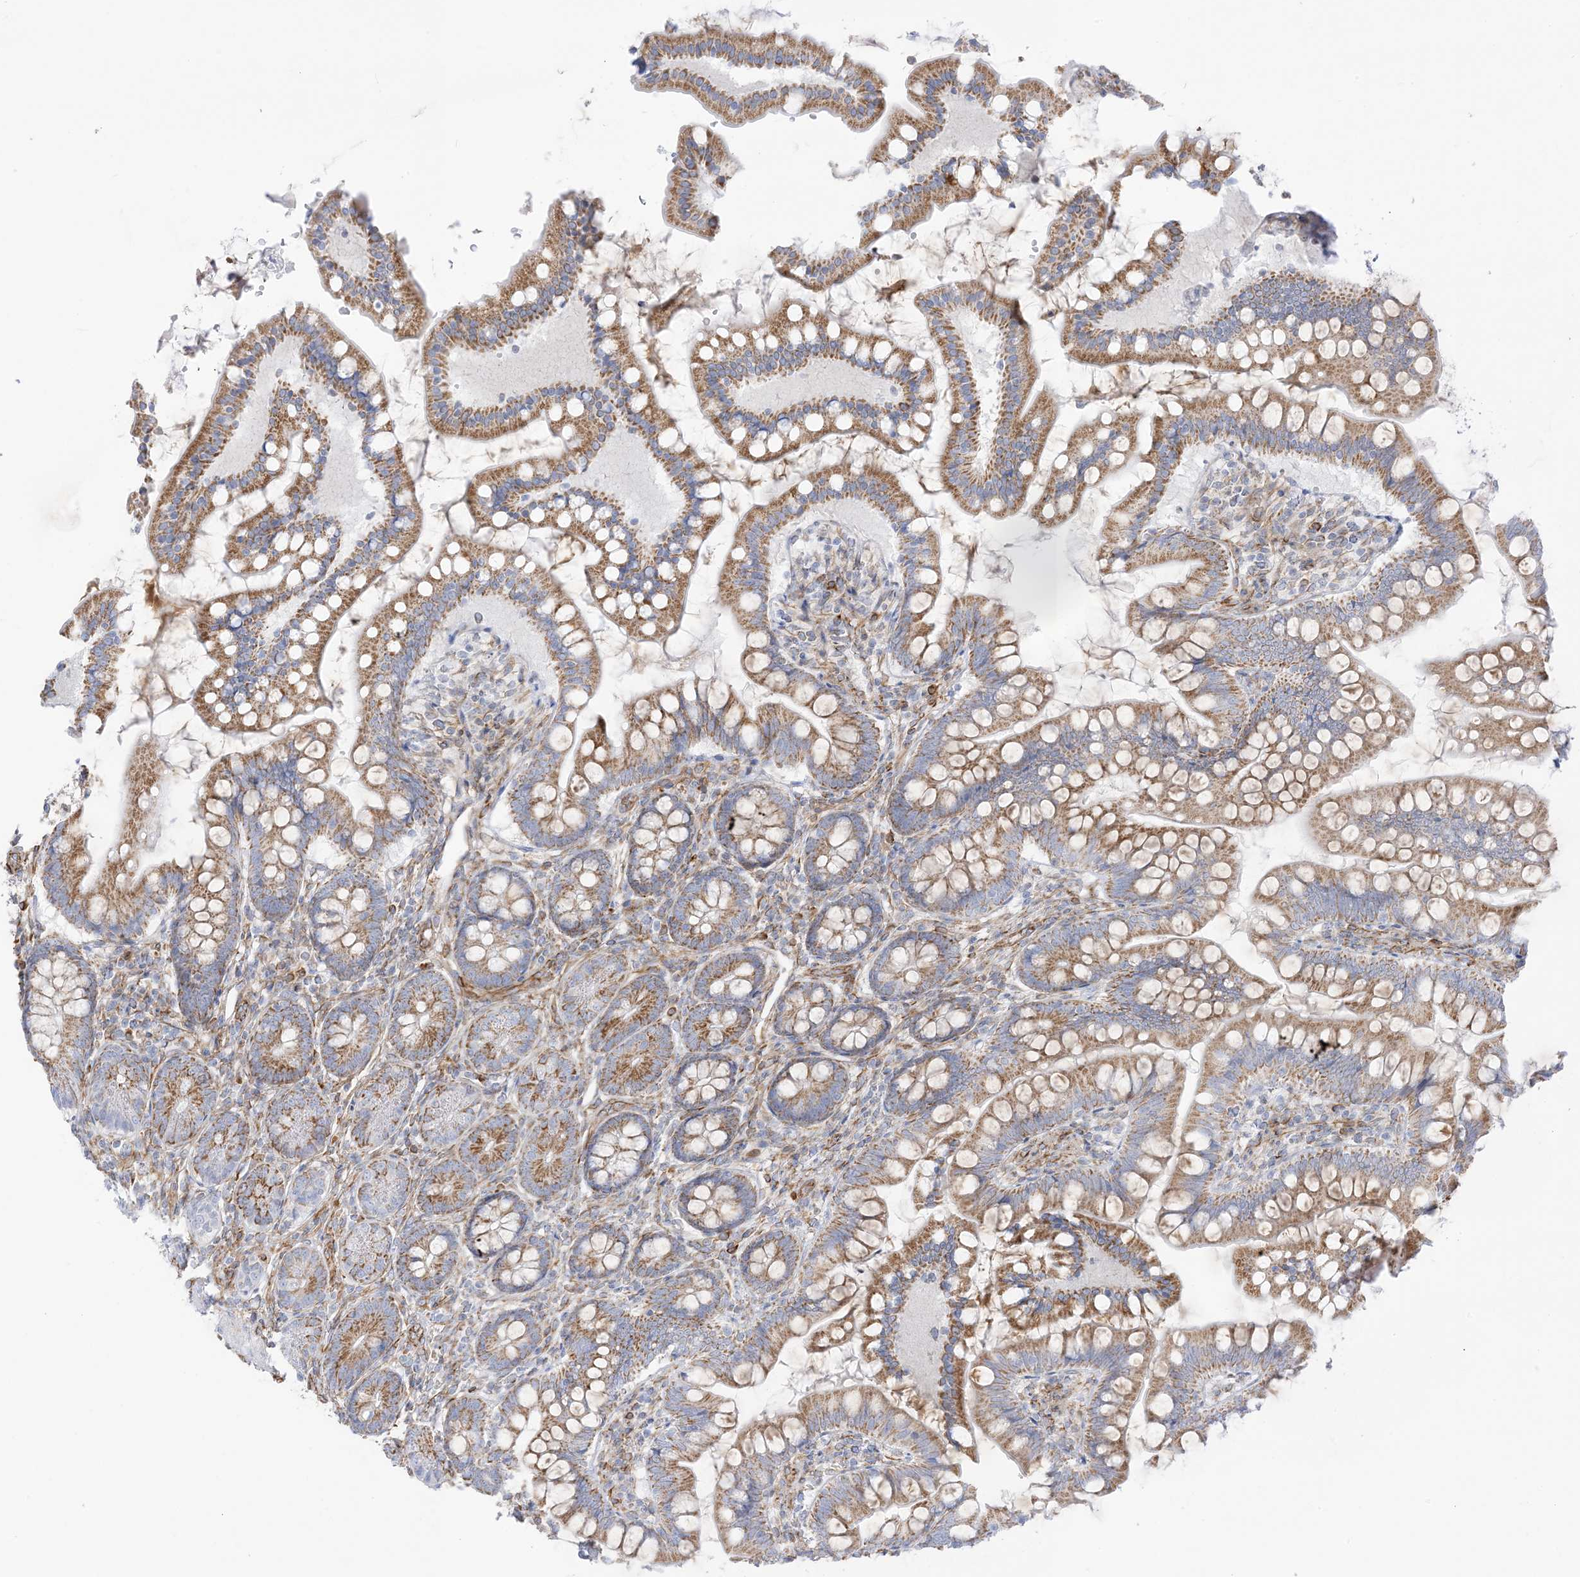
{"staining": {"intensity": "moderate", "quantity": ">75%", "location": "cytoplasmic/membranous"}, "tissue": "small intestine", "cell_type": "Glandular cells", "image_type": "normal", "snomed": [{"axis": "morphology", "description": "Normal tissue, NOS"}, {"axis": "topography", "description": "Small intestine"}], "caption": "The photomicrograph exhibits a brown stain indicating the presence of a protein in the cytoplasmic/membranous of glandular cells in small intestine.", "gene": "PID1", "patient": {"sex": "male", "age": 7}}